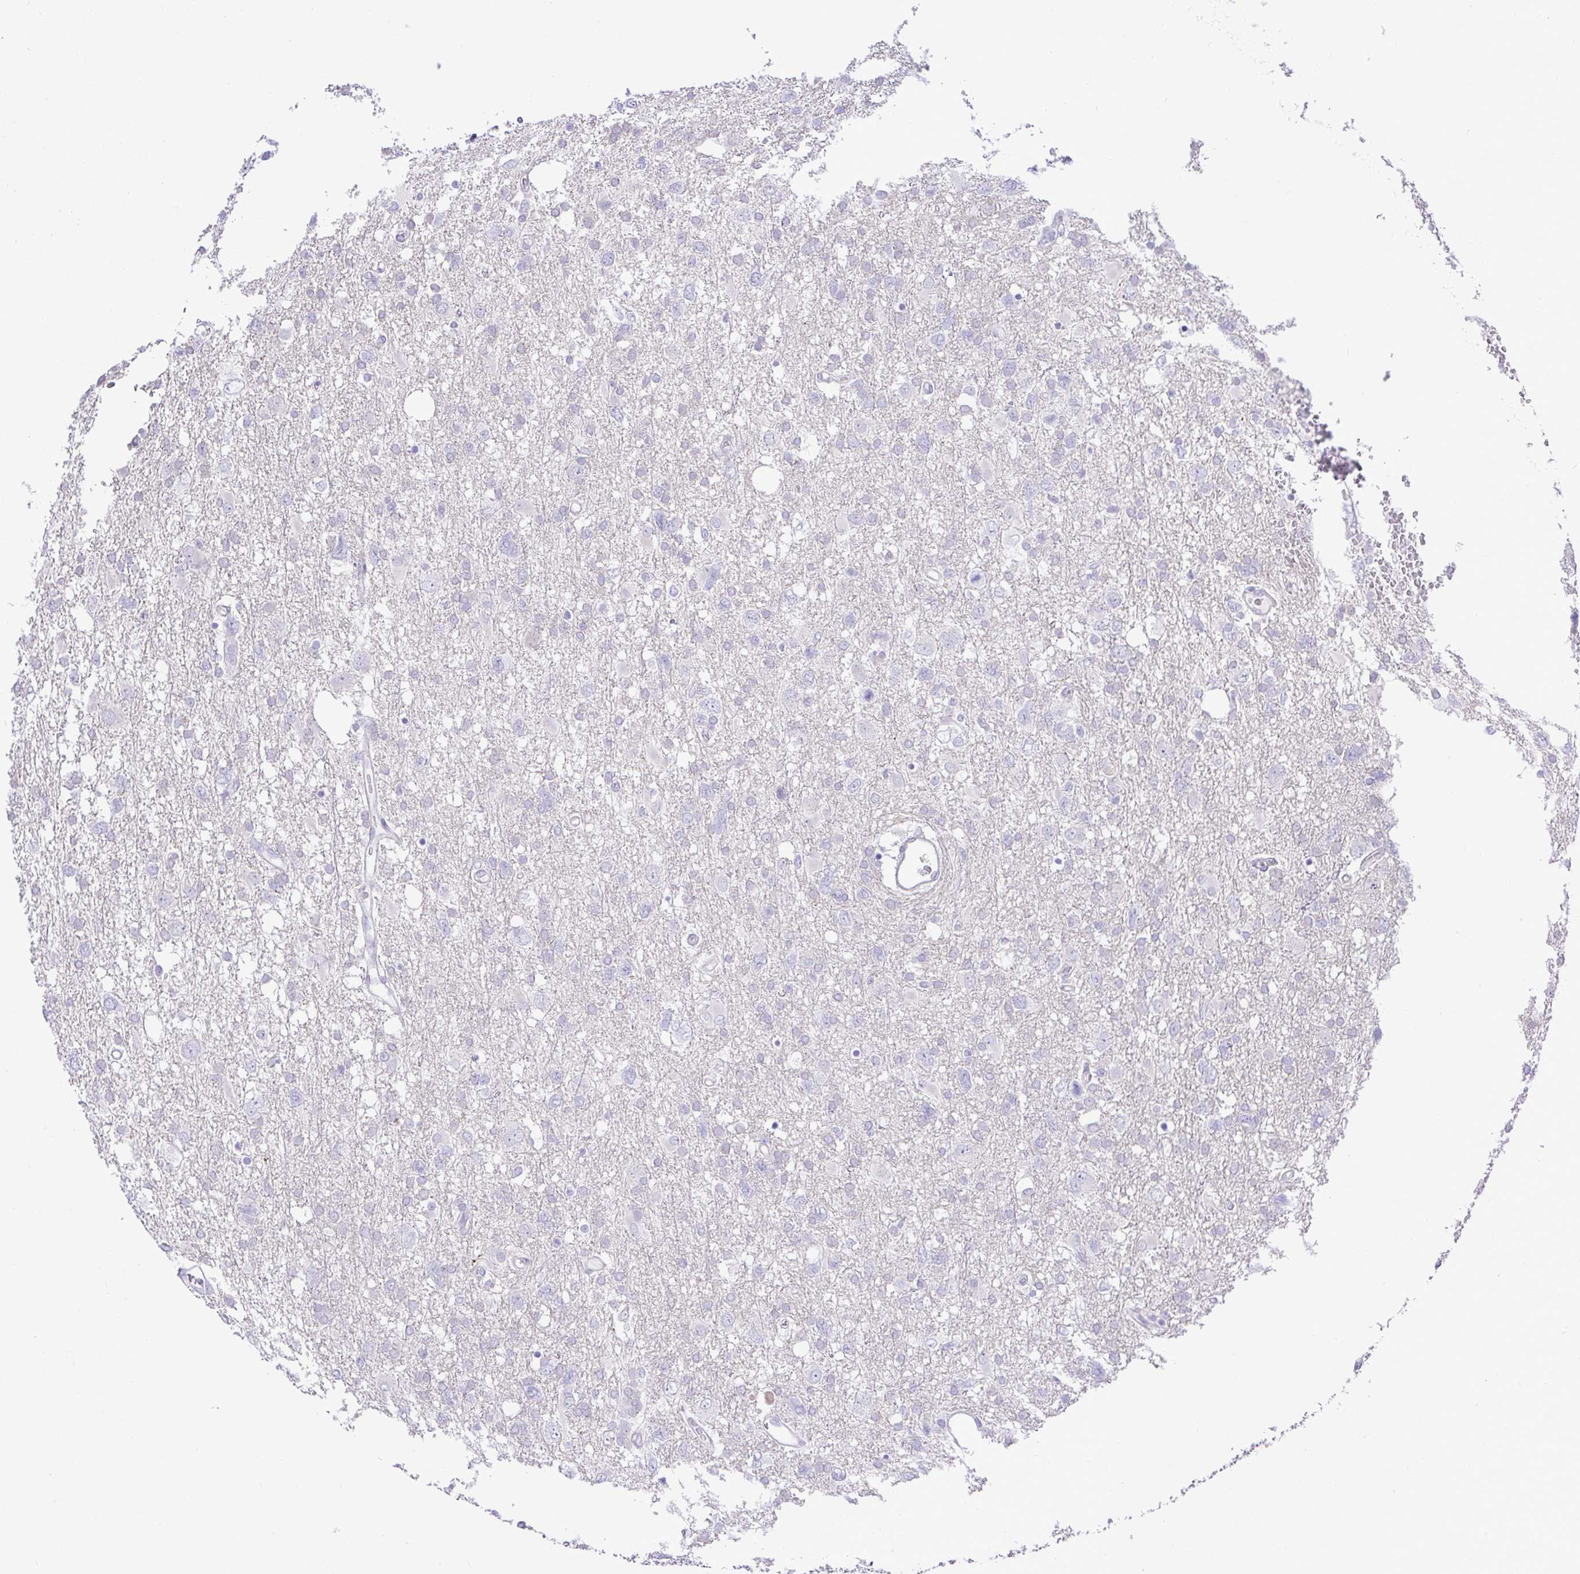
{"staining": {"intensity": "negative", "quantity": "none", "location": "none"}, "tissue": "glioma", "cell_type": "Tumor cells", "image_type": "cancer", "snomed": [{"axis": "morphology", "description": "Glioma, malignant, High grade"}, {"axis": "topography", "description": "Brain"}], "caption": "Immunohistochemistry (IHC) of human malignant glioma (high-grade) exhibits no expression in tumor cells.", "gene": "ZNF485", "patient": {"sex": "male", "age": 61}}